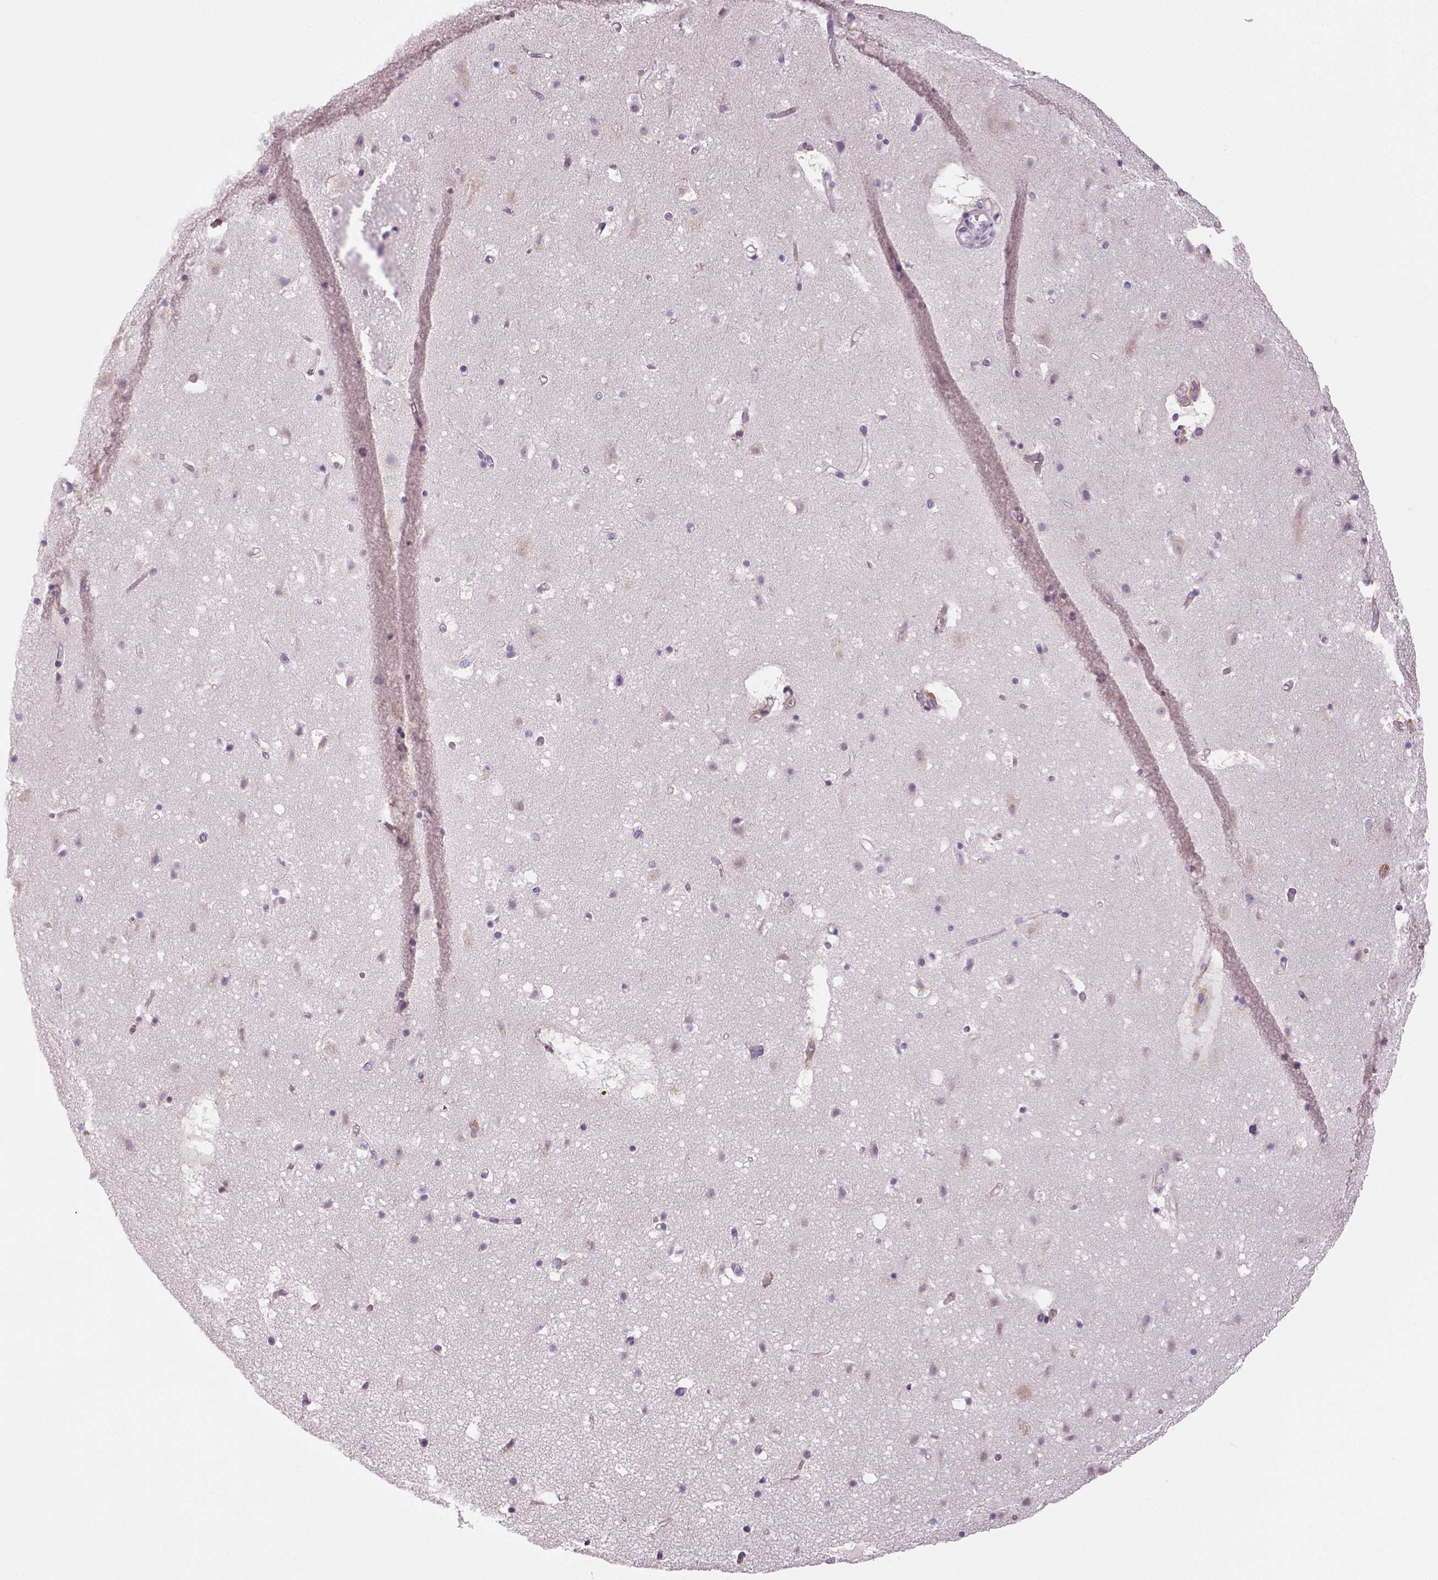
{"staining": {"intensity": "negative", "quantity": "none", "location": "none"}, "tissue": "cerebral cortex", "cell_type": "Endothelial cells", "image_type": "normal", "snomed": [{"axis": "morphology", "description": "Normal tissue, NOS"}, {"axis": "topography", "description": "Cerebral cortex"}], "caption": "The image displays no staining of endothelial cells in unremarkable cerebral cortex.", "gene": "DNAH12", "patient": {"sex": "female", "age": 42}}